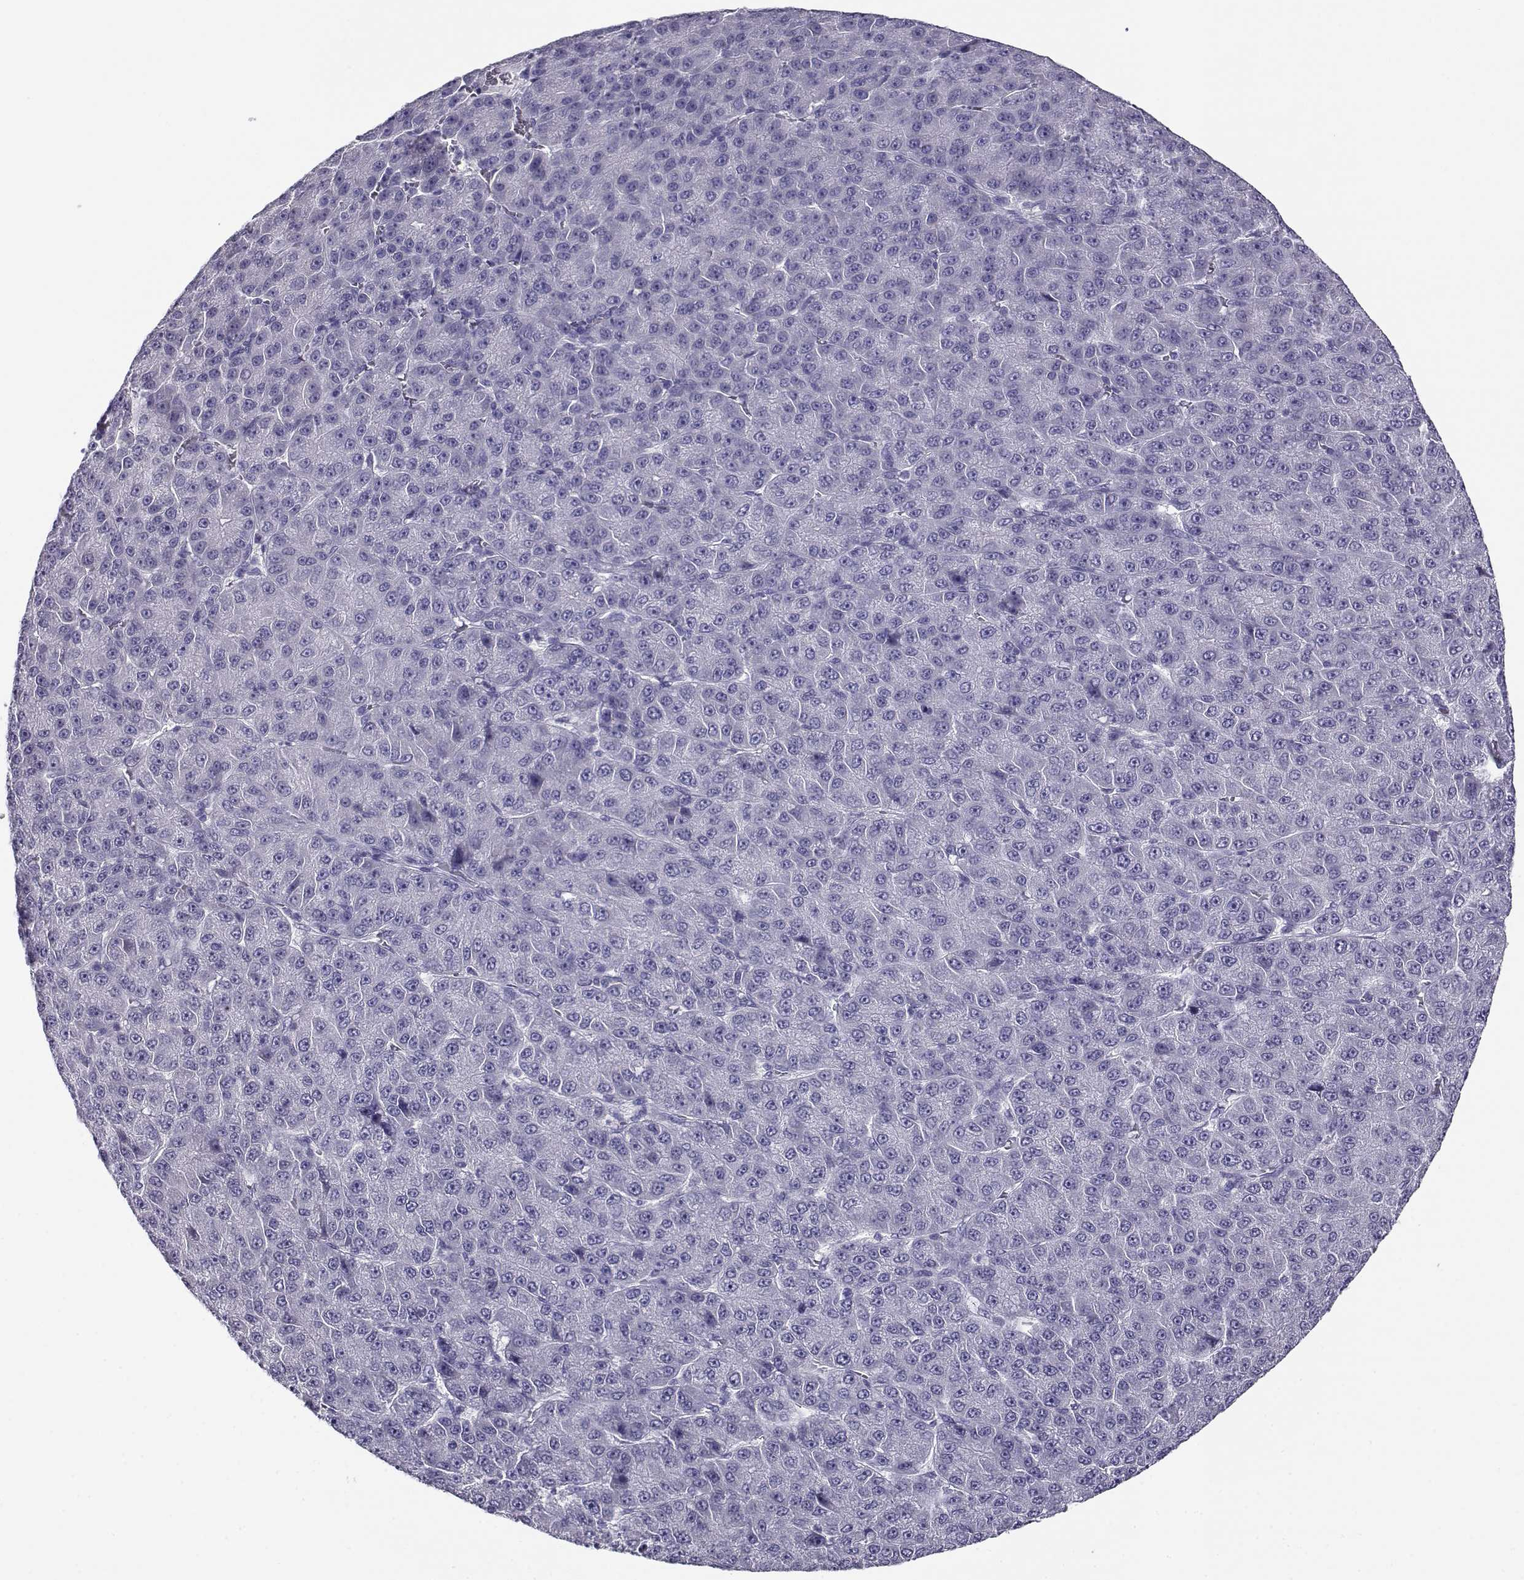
{"staining": {"intensity": "negative", "quantity": "none", "location": "none"}, "tissue": "liver cancer", "cell_type": "Tumor cells", "image_type": "cancer", "snomed": [{"axis": "morphology", "description": "Carcinoma, Hepatocellular, NOS"}, {"axis": "topography", "description": "Liver"}], "caption": "The immunohistochemistry micrograph has no significant positivity in tumor cells of liver hepatocellular carcinoma tissue. (Brightfield microscopy of DAB immunohistochemistry (IHC) at high magnification).", "gene": "CABS1", "patient": {"sex": "male", "age": 67}}